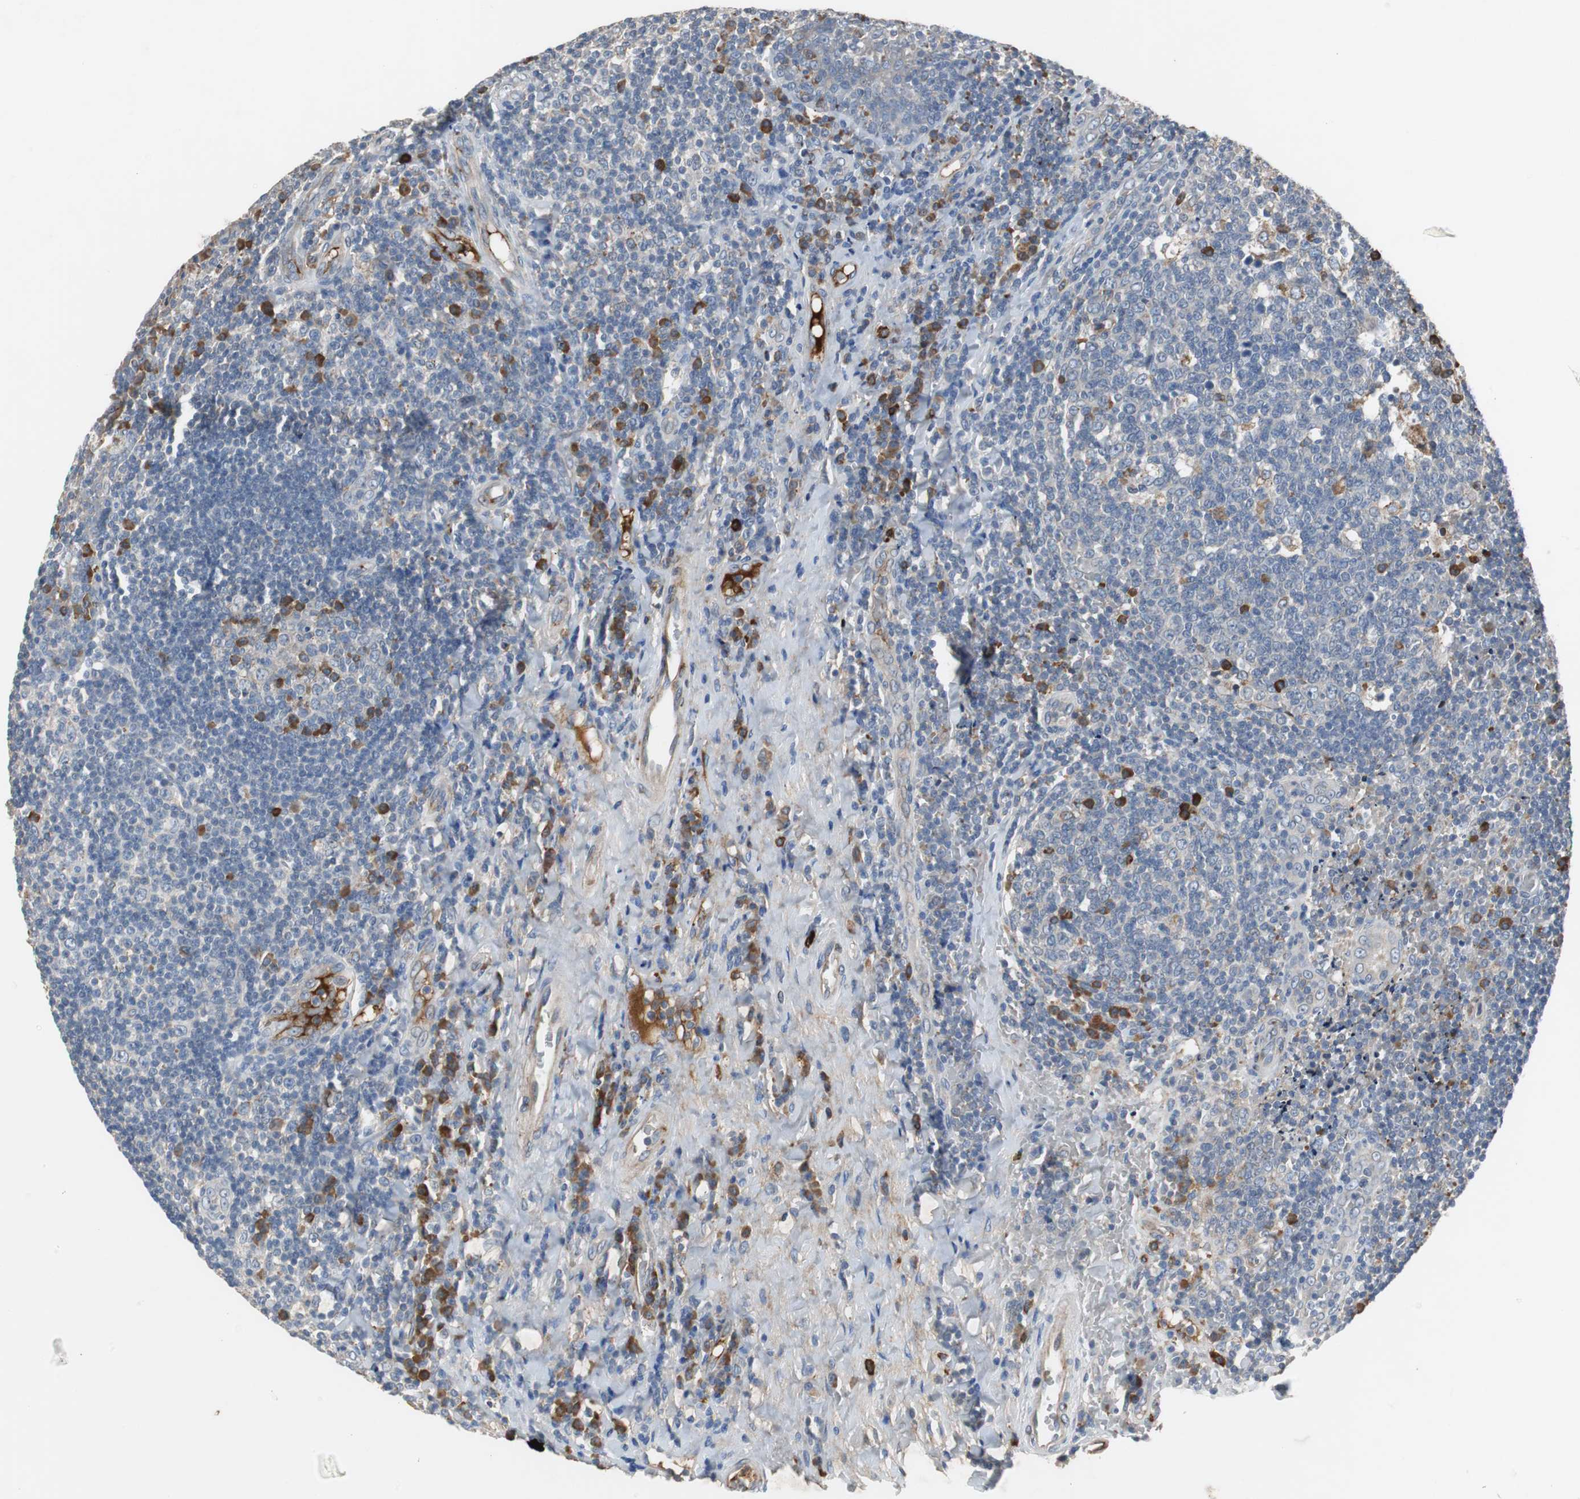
{"staining": {"intensity": "moderate", "quantity": "<25%", "location": "cytoplasmic/membranous"}, "tissue": "tonsil", "cell_type": "Germinal center cells", "image_type": "normal", "snomed": [{"axis": "morphology", "description": "Normal tissue, NOS"}, {"axis": "topography", "description": "Tonsil"}], "caption": "A high-resolution micrograph shows IHC staining of unremarkable tonsil, which shows moderate cytoplasmic/membranous staining in approximately <25% of germinal center cells.", "gene": "SORT1", "patient": {"sex": "male", "age": 17}}